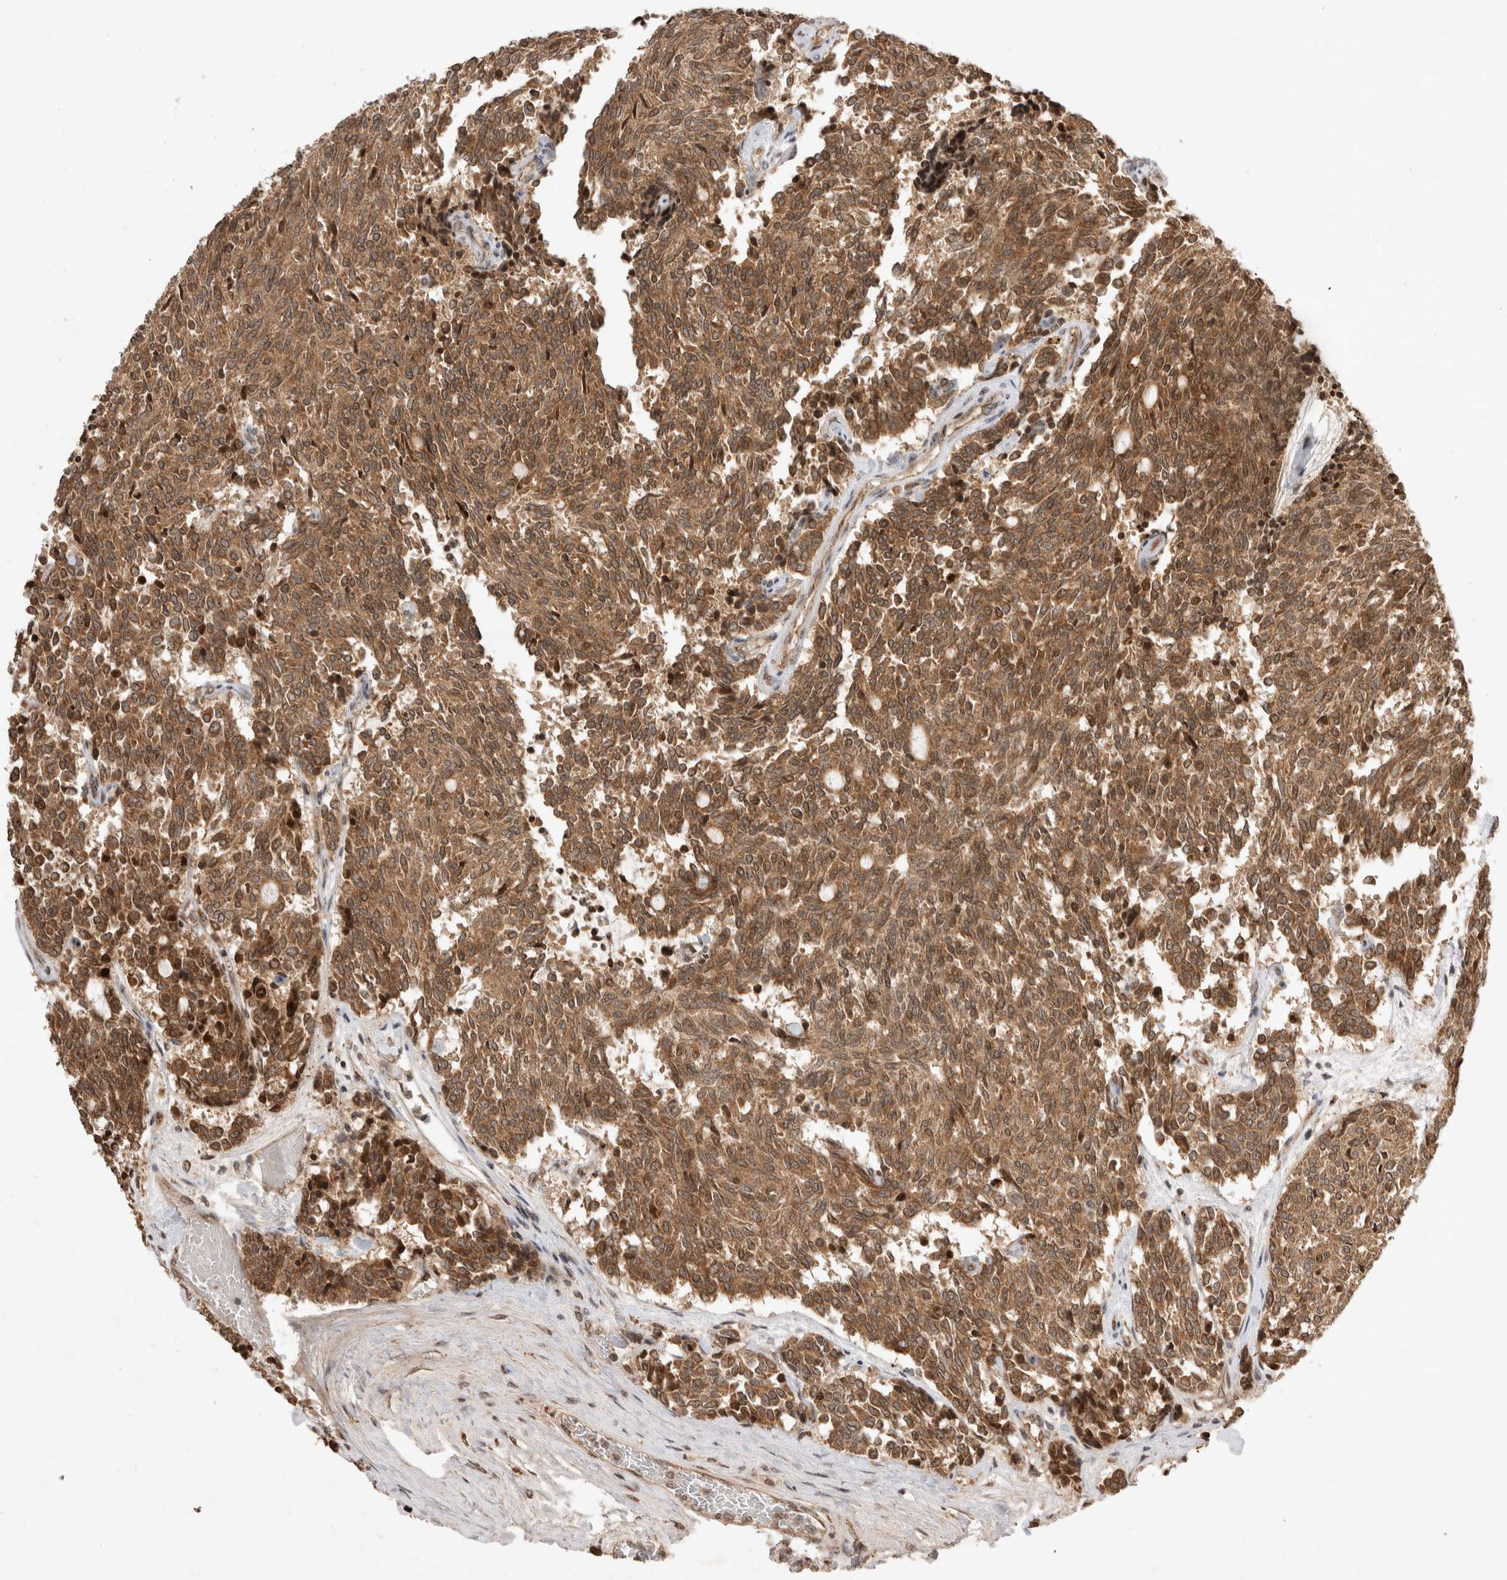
{"staining": {"intensity": "moderate", "quantity": ">75%", "location": "cytoplasmic/membranous"}, "tissue": "carcinoid", "cell_type": "Tumor cells", "image_type": "cancer", "snomed": [{"axis": "morphology", "description": "Carcinoid, malignant, NOS"}, {"axis": "topography", "description": "Pancreas"}], "caption": "The micrograph shows immunohistochemical staining of carcinoid. There is moderate cytoplasmic/membranous staining is identified in approximately >75% of tumor cells.", "gene": "FAM221A", "patient": {"sex": "female", "age": 54}}